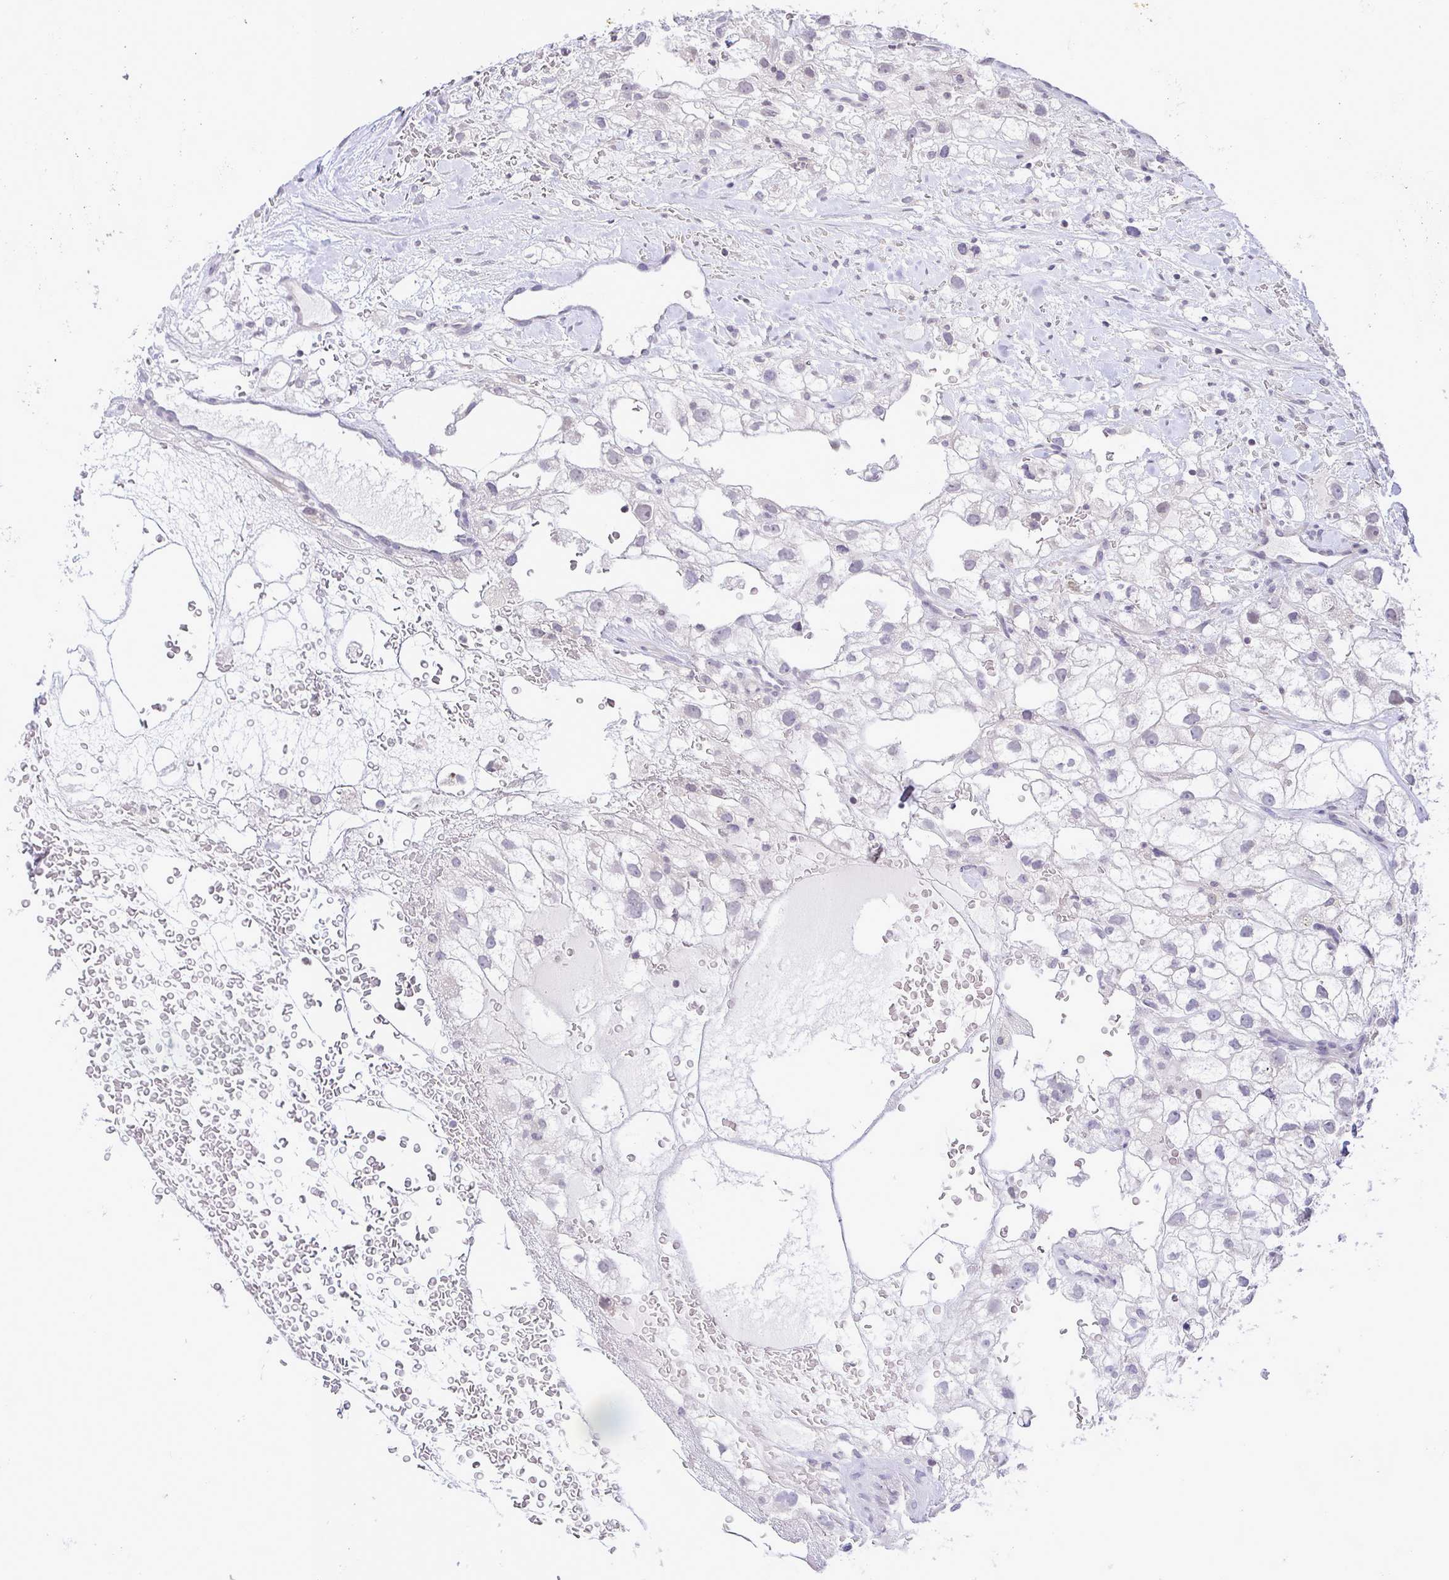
{"staining": {"intensity": "negative", "quantity": "none", "location": "none"}, "tissue": "renal cancer", "cell_type": "Tumor cells", "image_type": "cancer", "snomed": [{"axis": "morphology", "description": "Adenocarcinoma, NOS"}, {"axis": "topography", "description": "Kidney"}], "caption": "IHC histopathology image of renal adenocarcinoma stained for a protein (brown), which demonstrates no positivity in tumor cells.", "gene": "CACNA1S", "patient": {"sex": "male", "age": 59}}